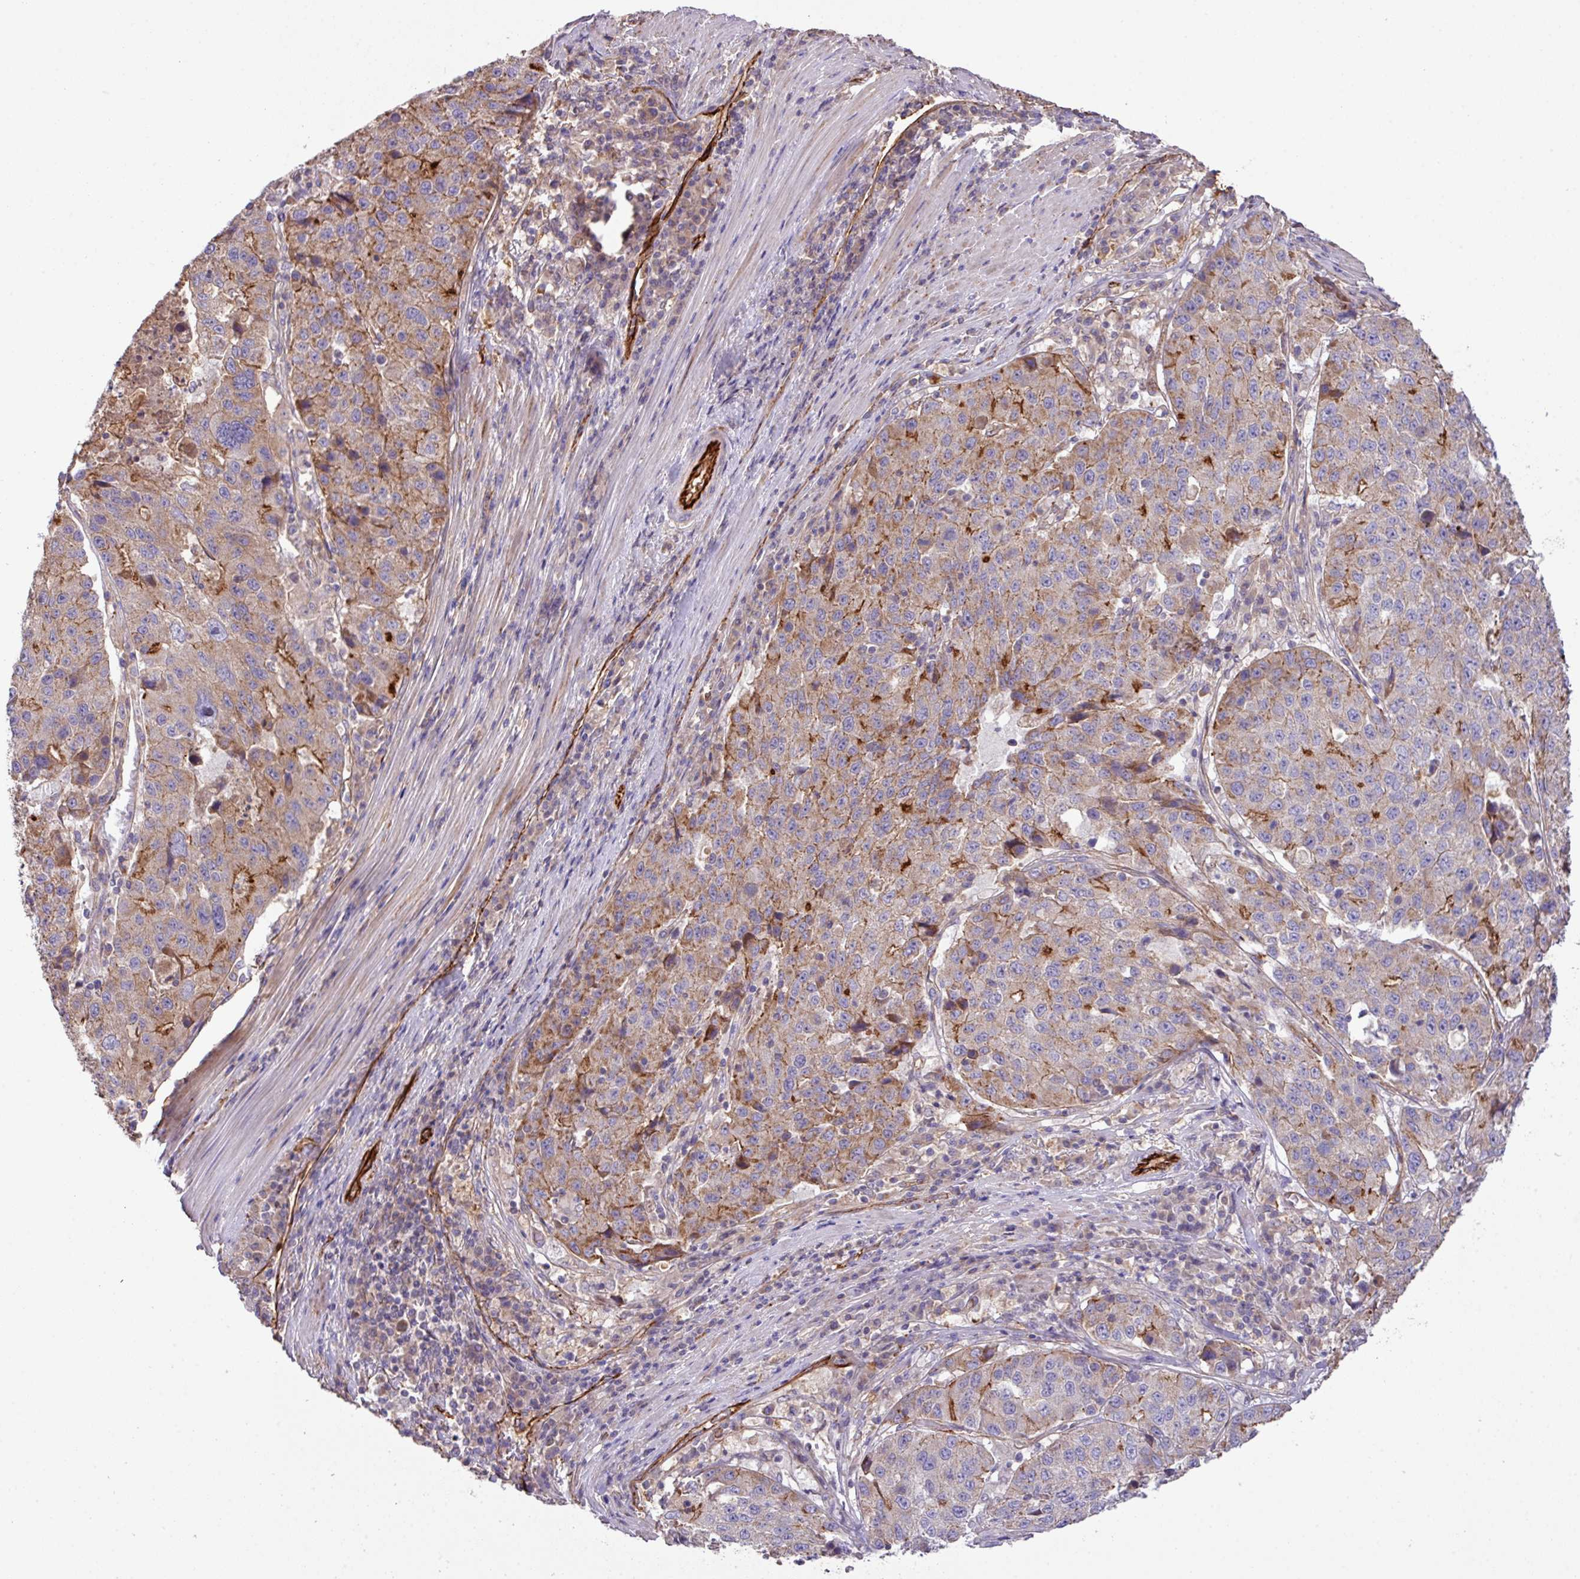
{"staining": {"intensity": "moderate", "quantity": ">75%", "location": "cytoplasmic/membranous"}, "tissue": "stomach cancer", "cell_type": "Tumor cells", "image_type": "cancer", "snomed": [{"axis": "morphology", "description": "Adenocarcinoma, NOS"}, {"axis": "topography", "description": "Stomach"}], "caption": "Immunohistochemical staining of stomach adenocarcinoma displays moderate cytoplasmic/membranous protein staining in approximately >75% of tumor cells.", "gene": "LRRC53", "patient": {"sex": "male", "age": 71}}